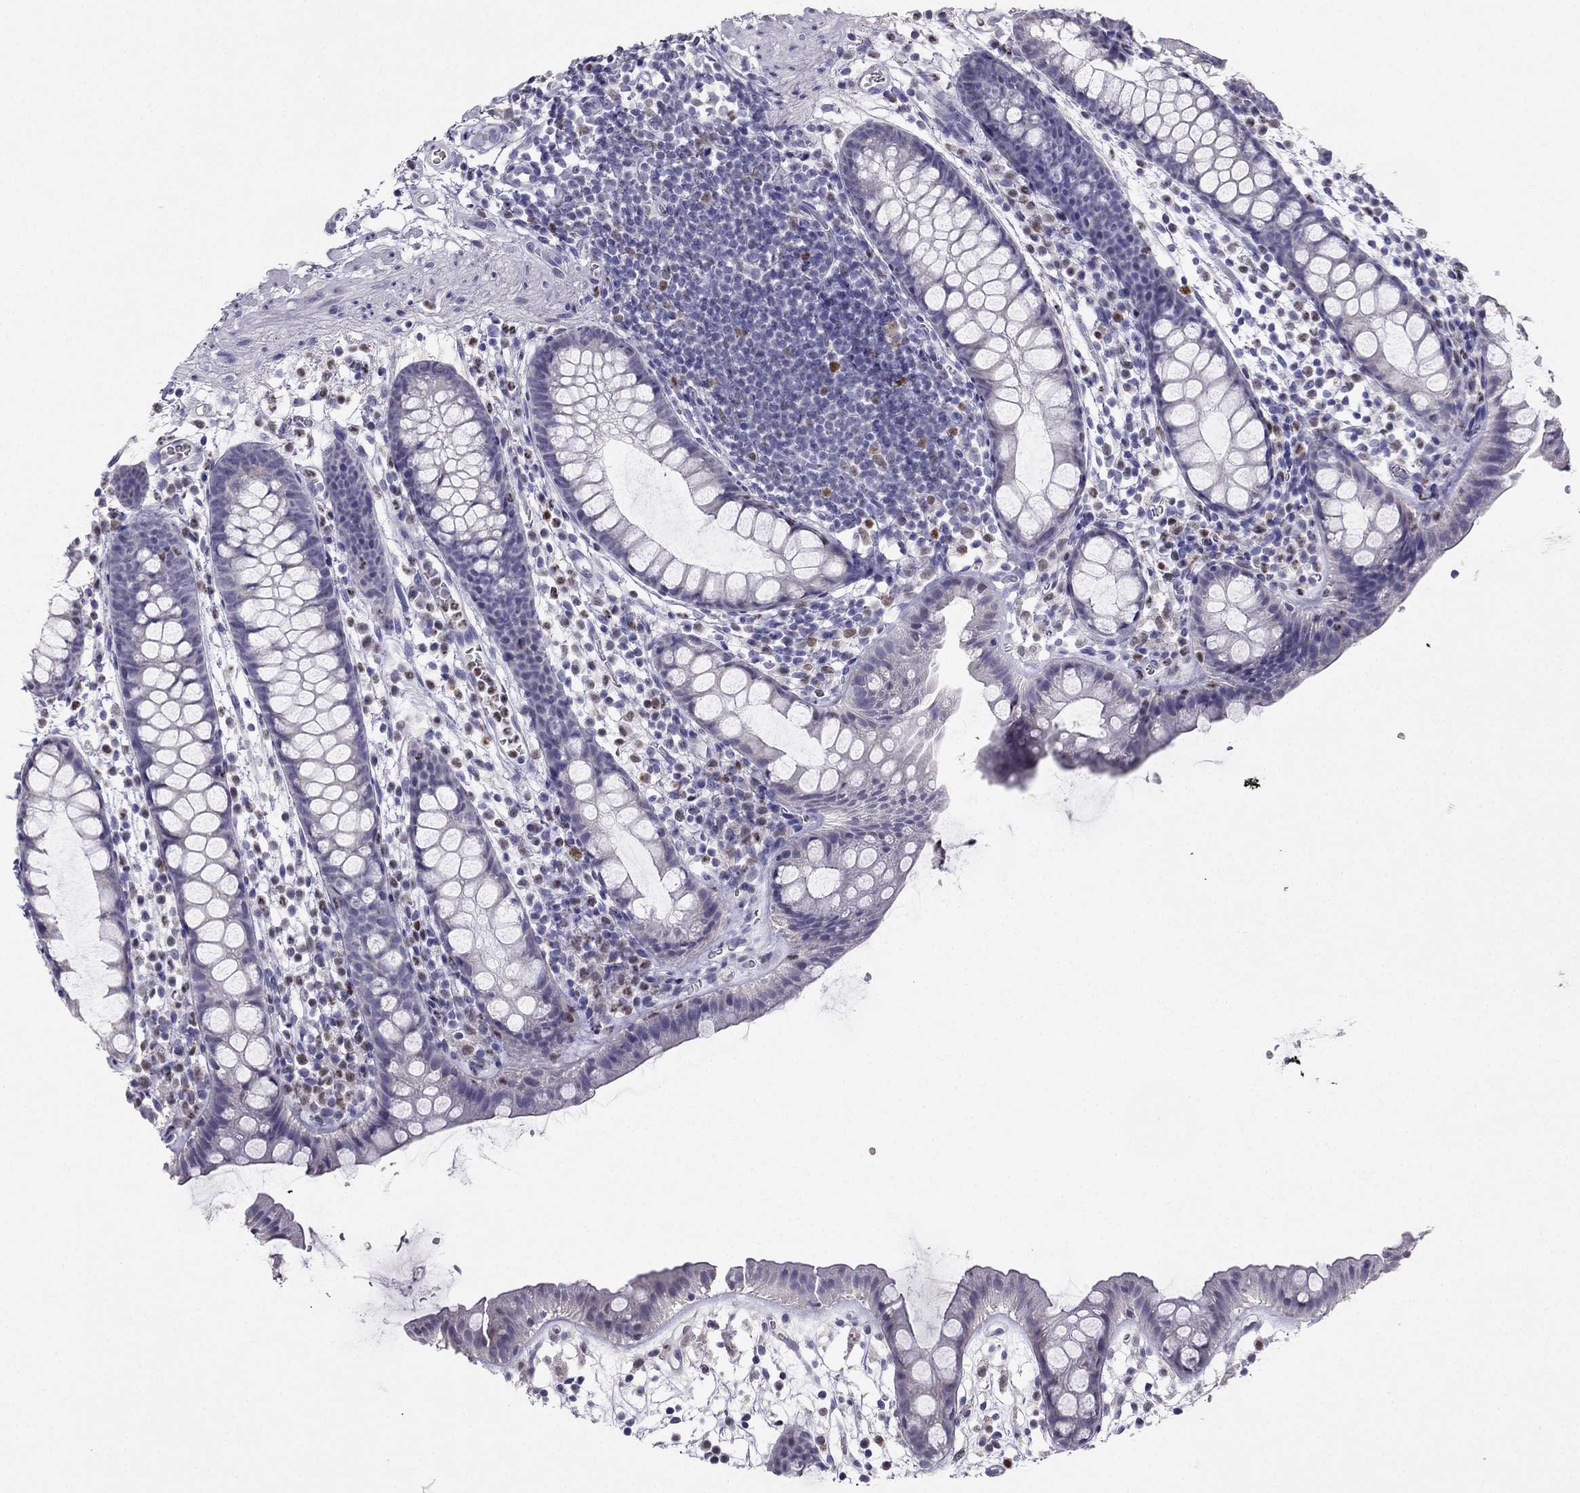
{"staining": {"intensity": "negative", "quantity": "none", "location": "none"}, "tissue": "rectum", "cell_type": "Glandular cells", "image_type": "normal", "snomed": [{"axis": "morphology", "description": "Normal tissue, NOS"}, {"axis": "topography", "description": "Rectum"}], "caption": "IHC micrograph of normal rectum stained for a protein (brown), which displays no positivity in glandular cells. The staining was performed using DAB to visualize the protein expression in brown, while the nuclei were stained in blue with hematoxylin (Magnification: 20x).", "gene": "ARID3A", "patient": {"sex": "male", "age": 57}}